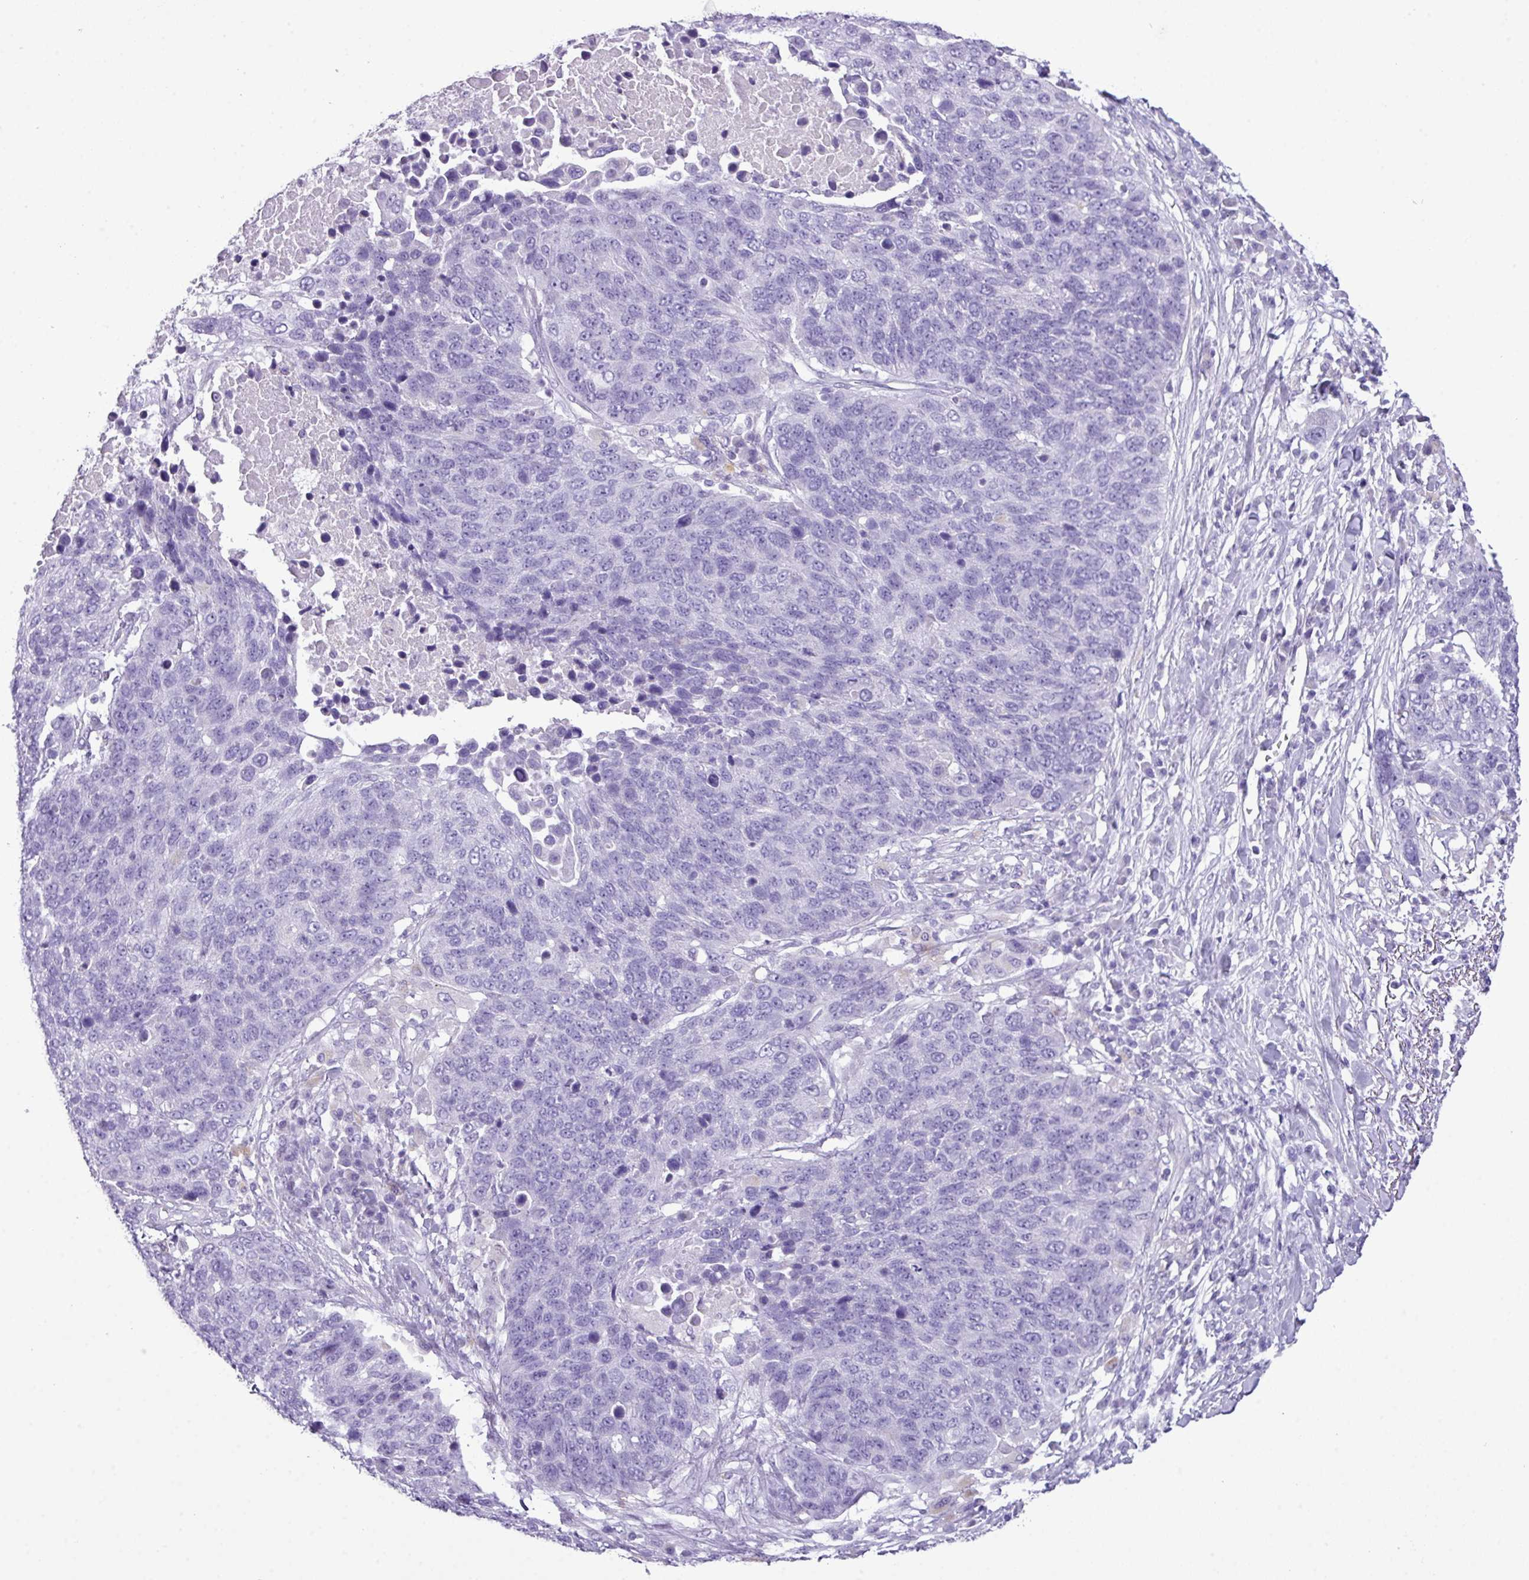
{"staining": {"intensity": "negative", "quantity": "none", "location": "none"}, "tissue": "lung cancer", "cell_type": "Tumor cells", "image_type": "cancer", "snomed": [{"axis": "morphology", "description": "Normal tissue, NOS"}, {"axis": "morphology", "description": "Squamous cell carcinoma, NOS"}, {"axis": "topography", "description": "Lymph node"}, {"axis": "topography", "description": "Lung"}], "caption": "Tumor cells show no significant protein staining in lung cancer.", "gene": "AGO3", "patient": {"sex": "male", "age": 66}}